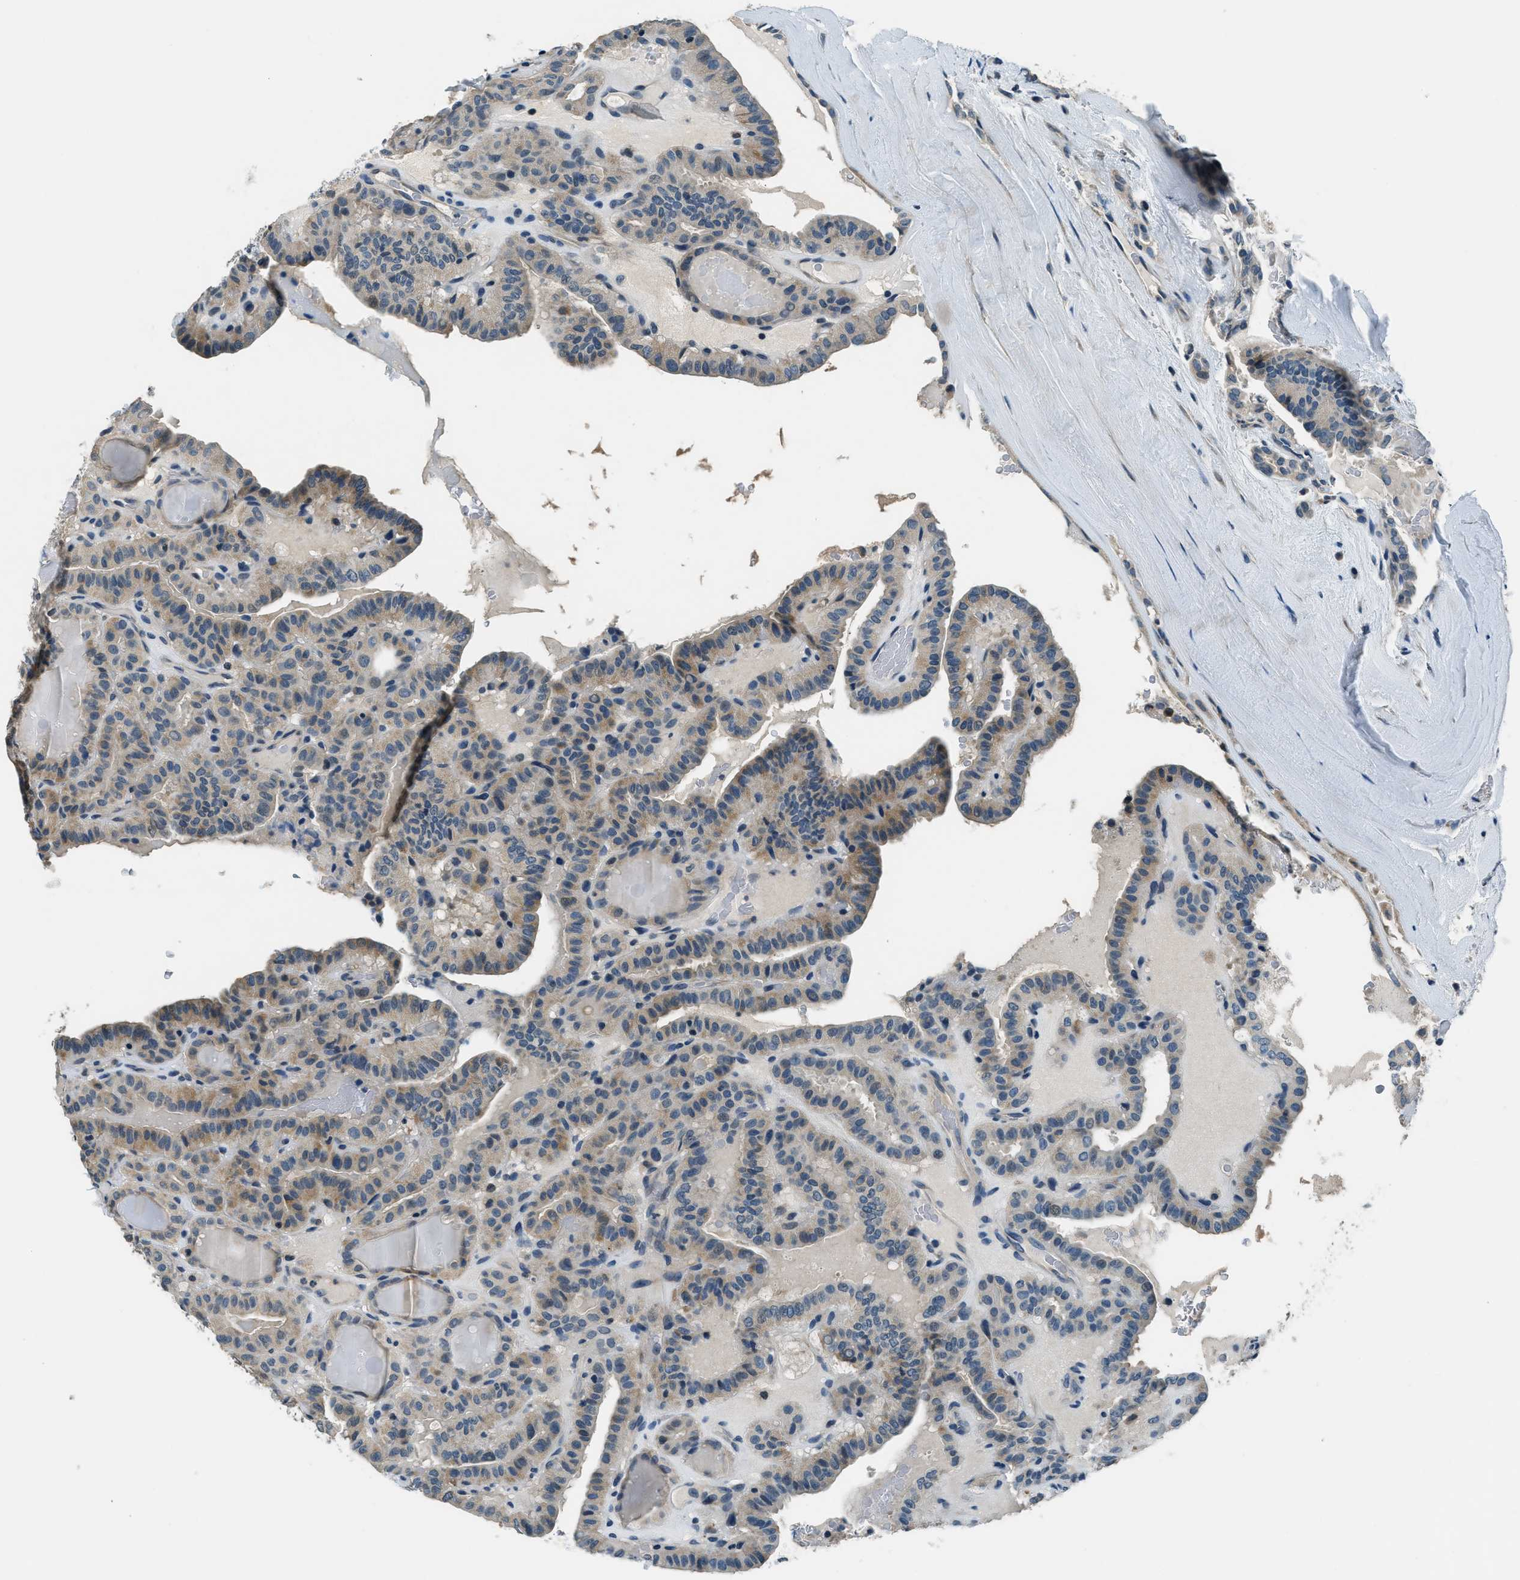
{"staining": {"intensity": "weak", "quantity": "25%-75%", "location": "cytoplasmic/membranous"}, "tissue": "thyroid cancer", "cell_type": "Tumor cells", "image_type": "cancer", "snomed": [{"axis": "morphology", "description": "Papillary adenocarcinoma, NOS"}, {"axis": "topography", "description": "Thyroid gland"}], "caption": "Thyroid cancer was stained to show a protein in brown. There is low levels of weak cytoplasmic/membranous positivity in approximately 25%-75% of tumor cells. The protein is shown in brown color, while the nuclei are stained blue.", "gene": "NME8", "patient": {"sex": "male", "age": 77}}